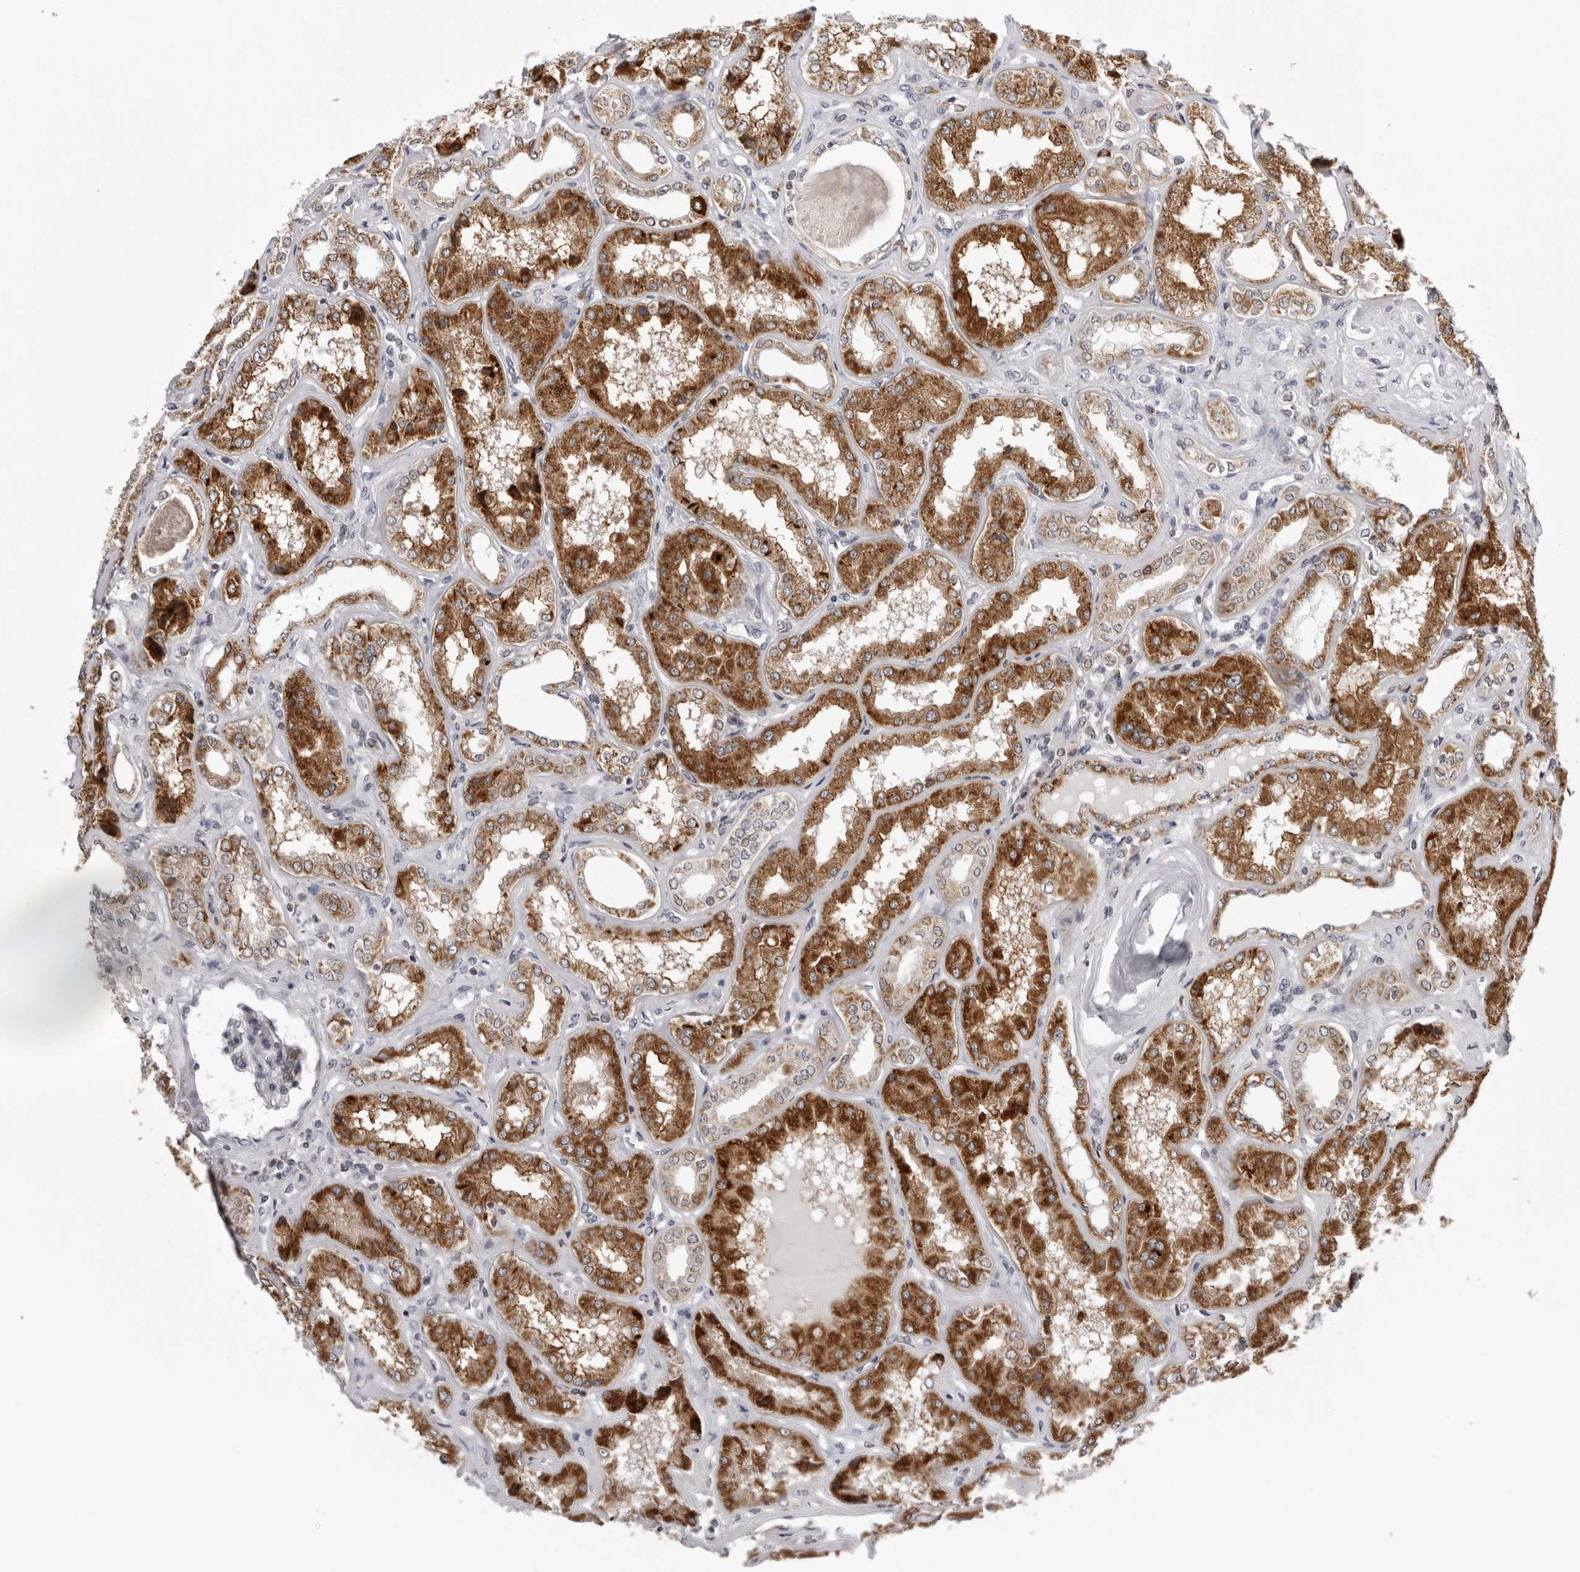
{"staining": {"intensity": "negative", "quantity": "none", "location": "none"}, "tissue": "kidney", "cell_type": "Cells in glomeruli", "image_type": "normal", "snomed": [{"axis": "morphology", "description": "Normal tissue, NOS"}, {"axis": "topography", "description": "Kidney"}], "caption": "A histopathology image of kidney stained for a protein shows no brown staining in cells in glomeruli.", "gene": "CPT2", "patient": {"sex": "female", "age": 56}}